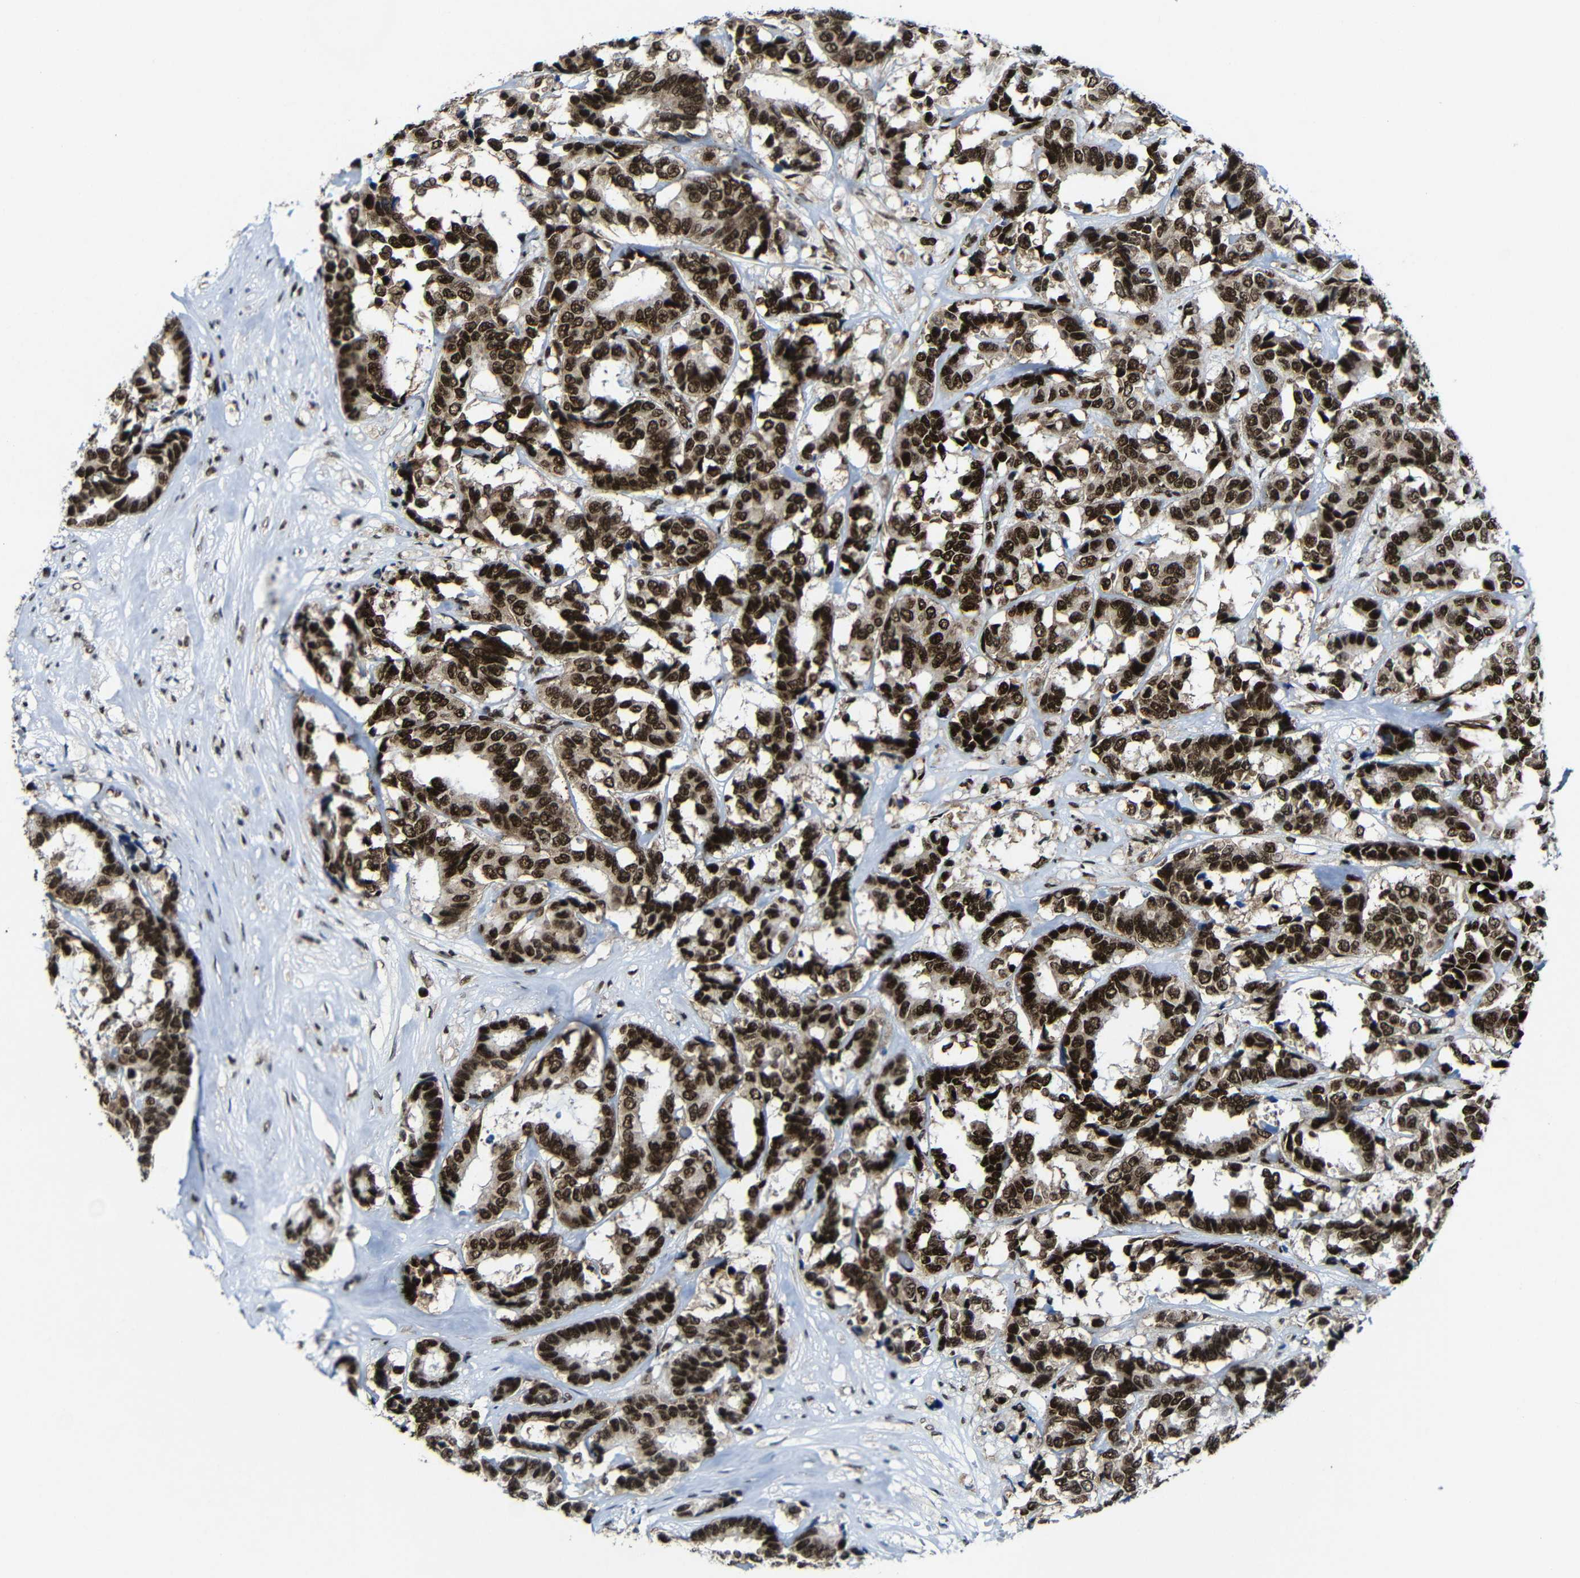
{"staining": {"intensity": "strong", "quantity": ">75%", "location": "nuclear"}, "tissue": "breast cancer", "cell_type": "Tumor cells", "image_type": "cancer", "snomed": [{"axis": "morphology", "description": "Duct carcinoma"}, {"axis": "topography", "description": "Breast"}], "caption": "A brown stain highlights strong nuclear positivity of a protein in human breast cancer tumor cells.", "gene": "PTBP1", "patient": {"sex": "female", "age": 87}}